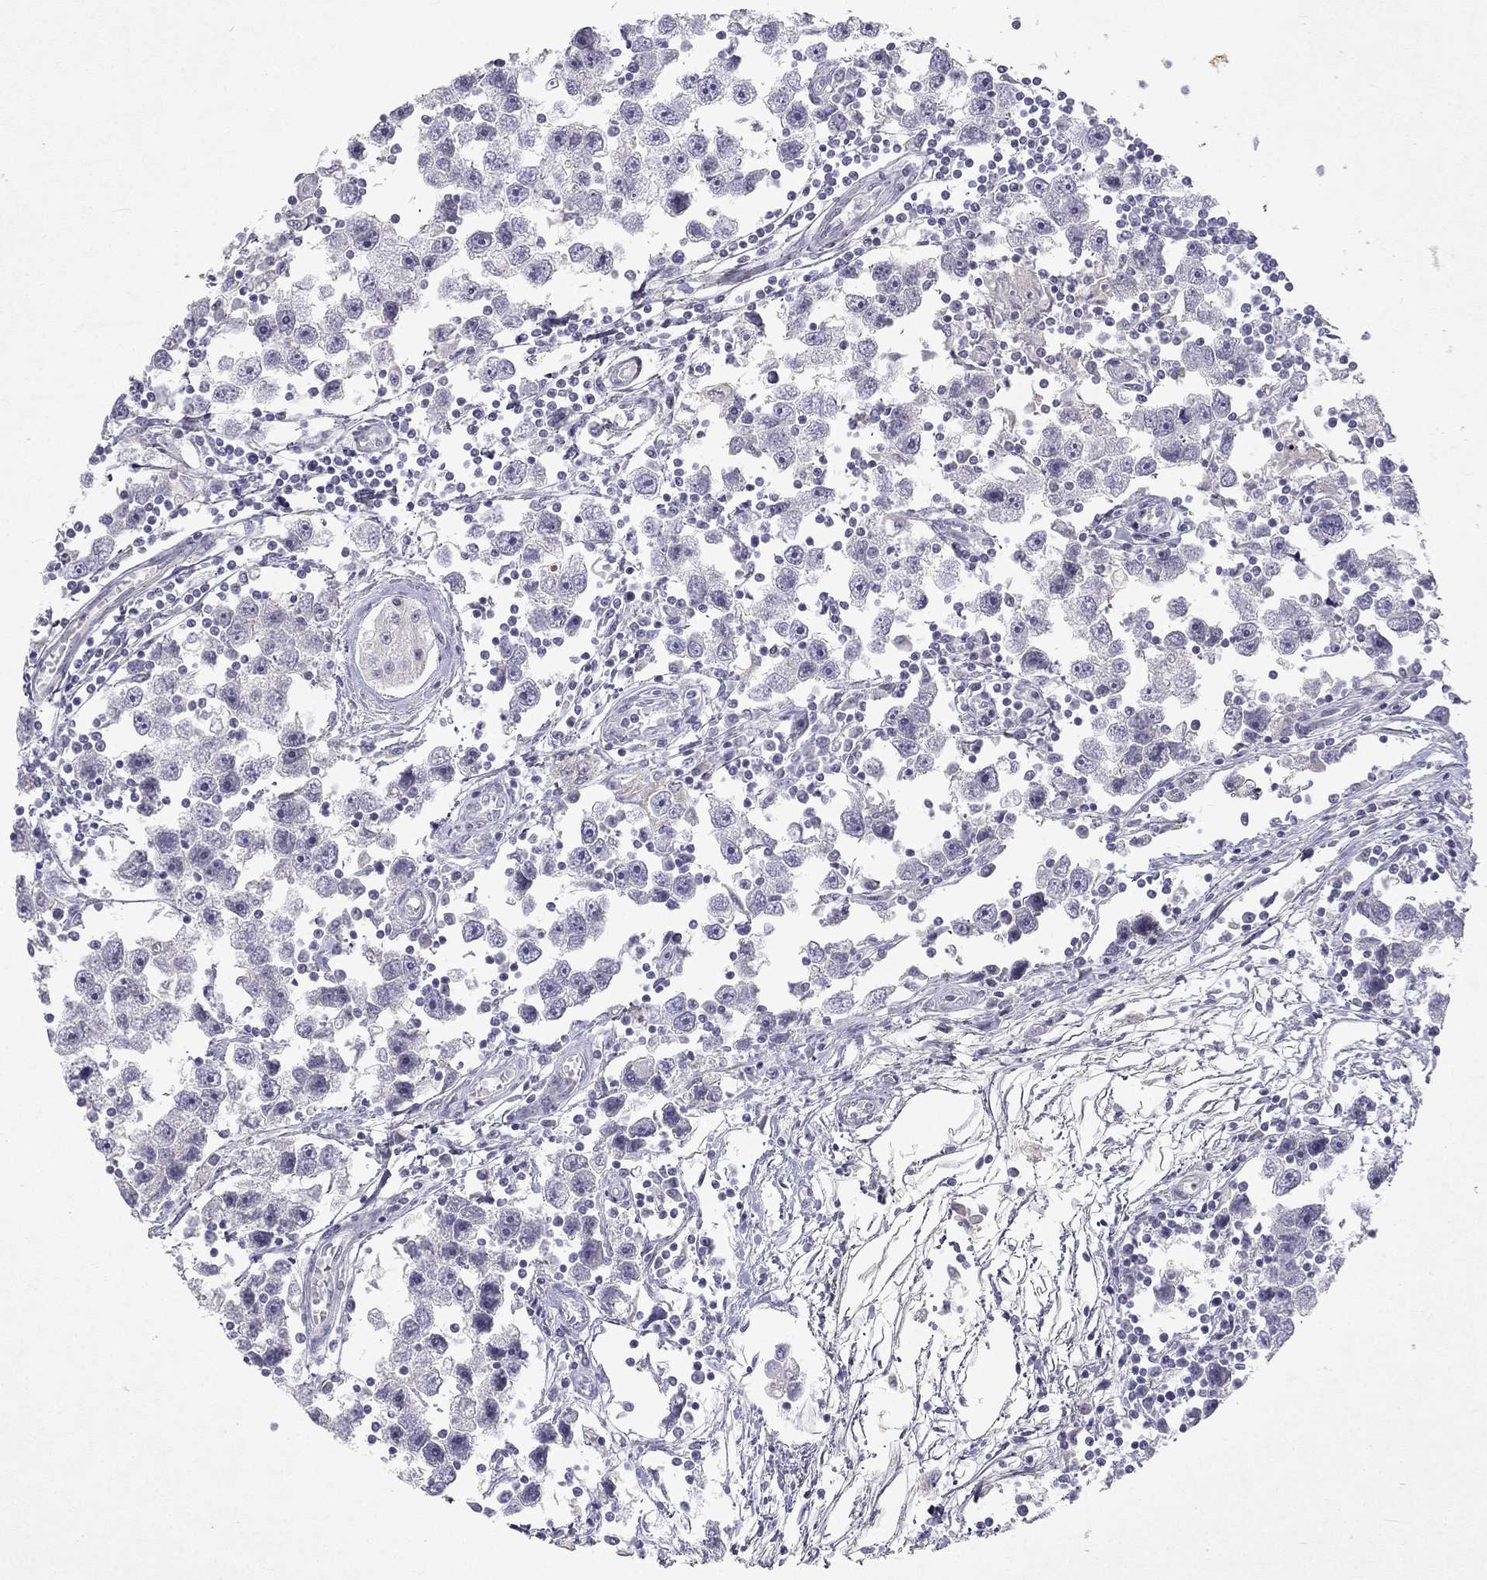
{"staining": {"intensity": "negative", "quantity": "none", "location": "none"}, "tissue": "testis cancer", "cell_type": "Tumor cells", "image_type": "cancer", "snomed": [{"axis": "morphology", "description": "Seminoma, NOS"}, {"axis": "topography", "description": "Testis"}], "caption": "There is no significant staining in tumor cells of seminoma (testis).", "gene": "SLC6A4", "patient": {"sex": "male", "age": 30}}